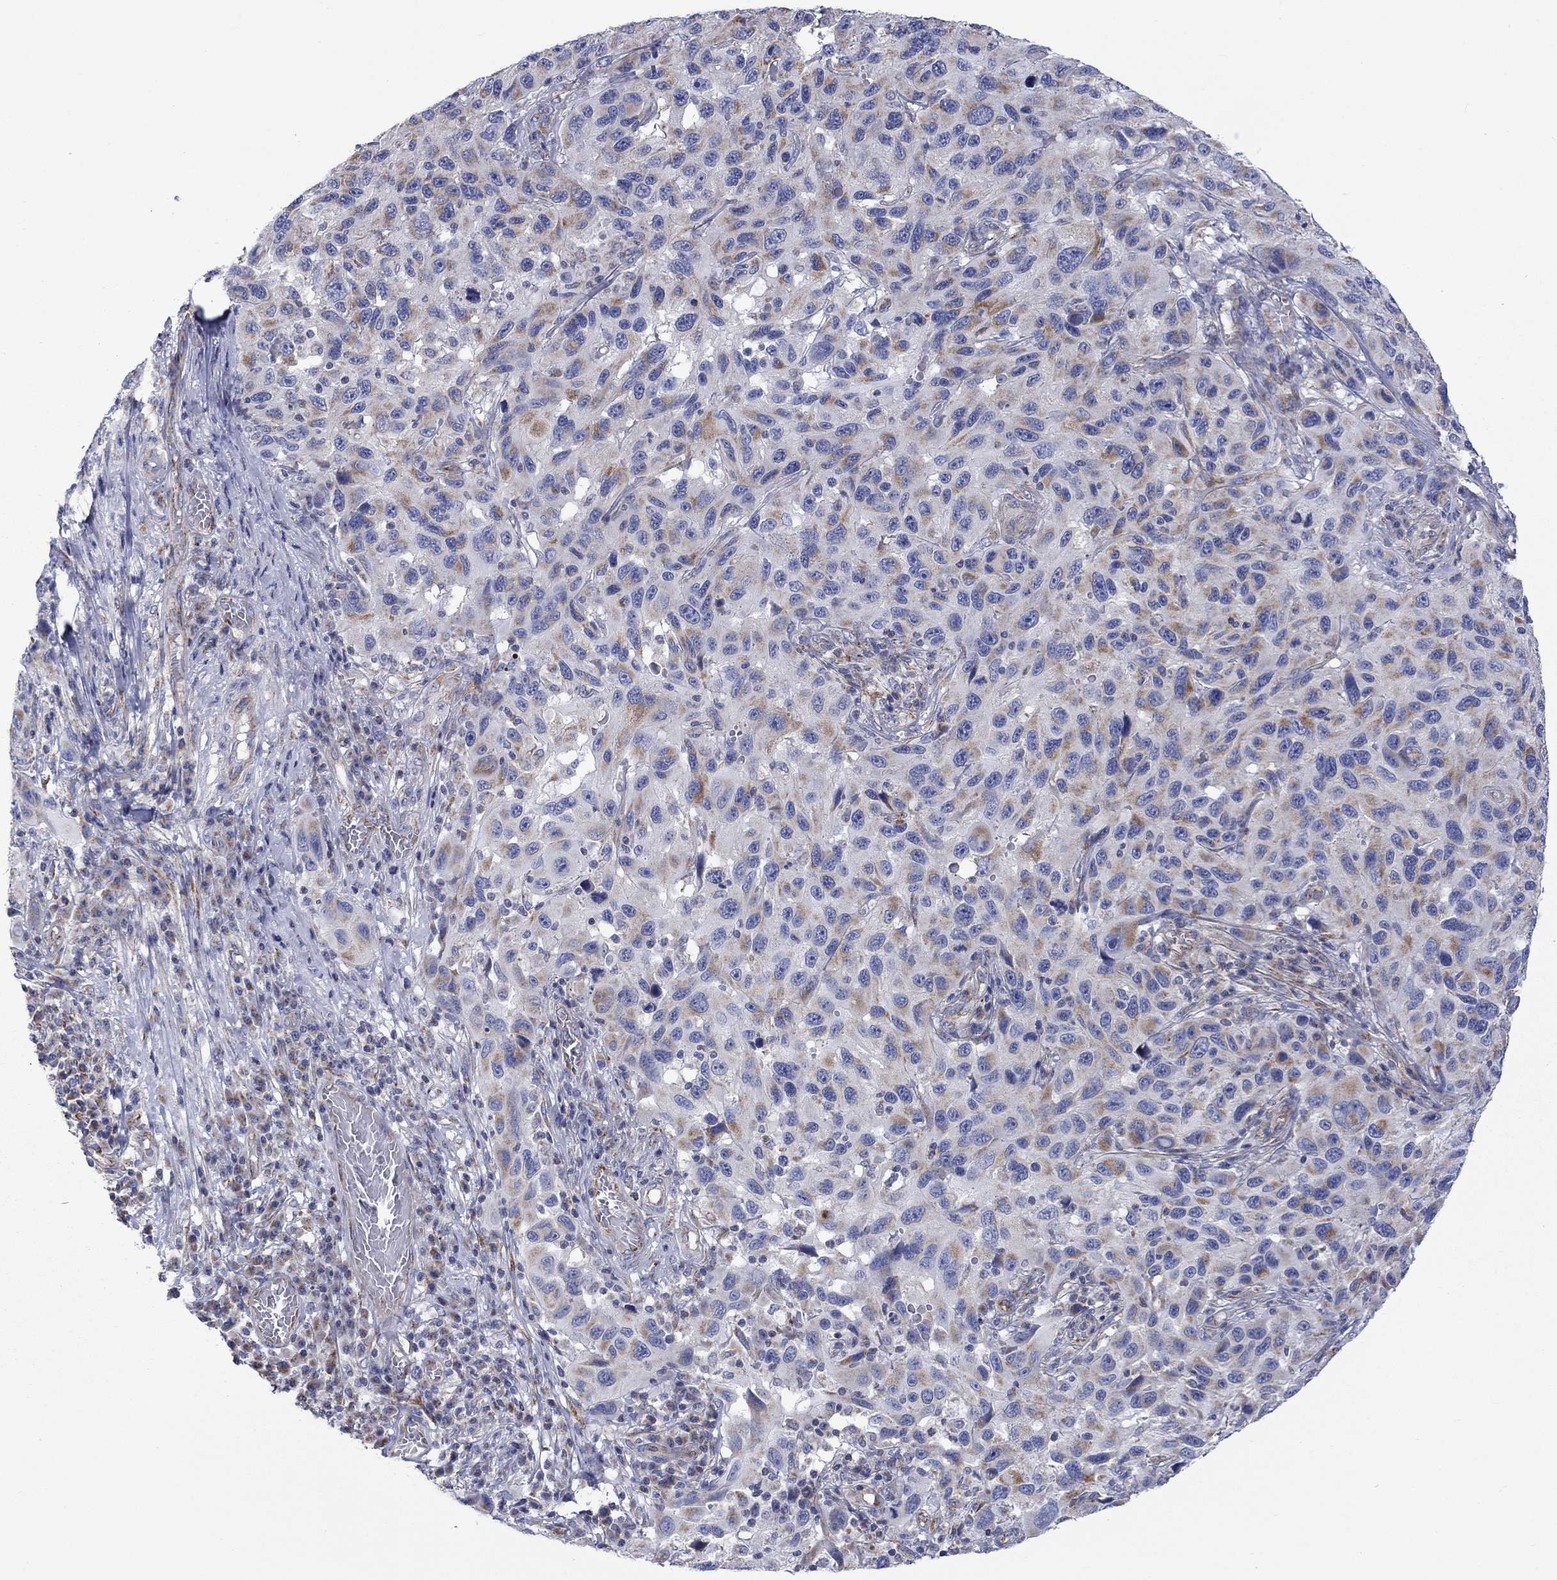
{"staining": {"intensity": "moderate", "quantity": "<25%", "location": "cytoplasmic/membranous"}, "tissue": "melanoma", "cell_type": "Tumor cells", "image_type": "cancer", "snomed": [{"axis": "morphology", "description": "Malignant melanoma, NOS"}, {"axis": "topography", "description": "Skin"}], "caption": "Immunohistochemistry (IHC) (DAB) staining of human melanoma displays moderate cytoplasmic/membranous protein staining in about <25% of tumor cells.", "gene": "CISD1", "patient": {"sex": "male", "age": 53}}